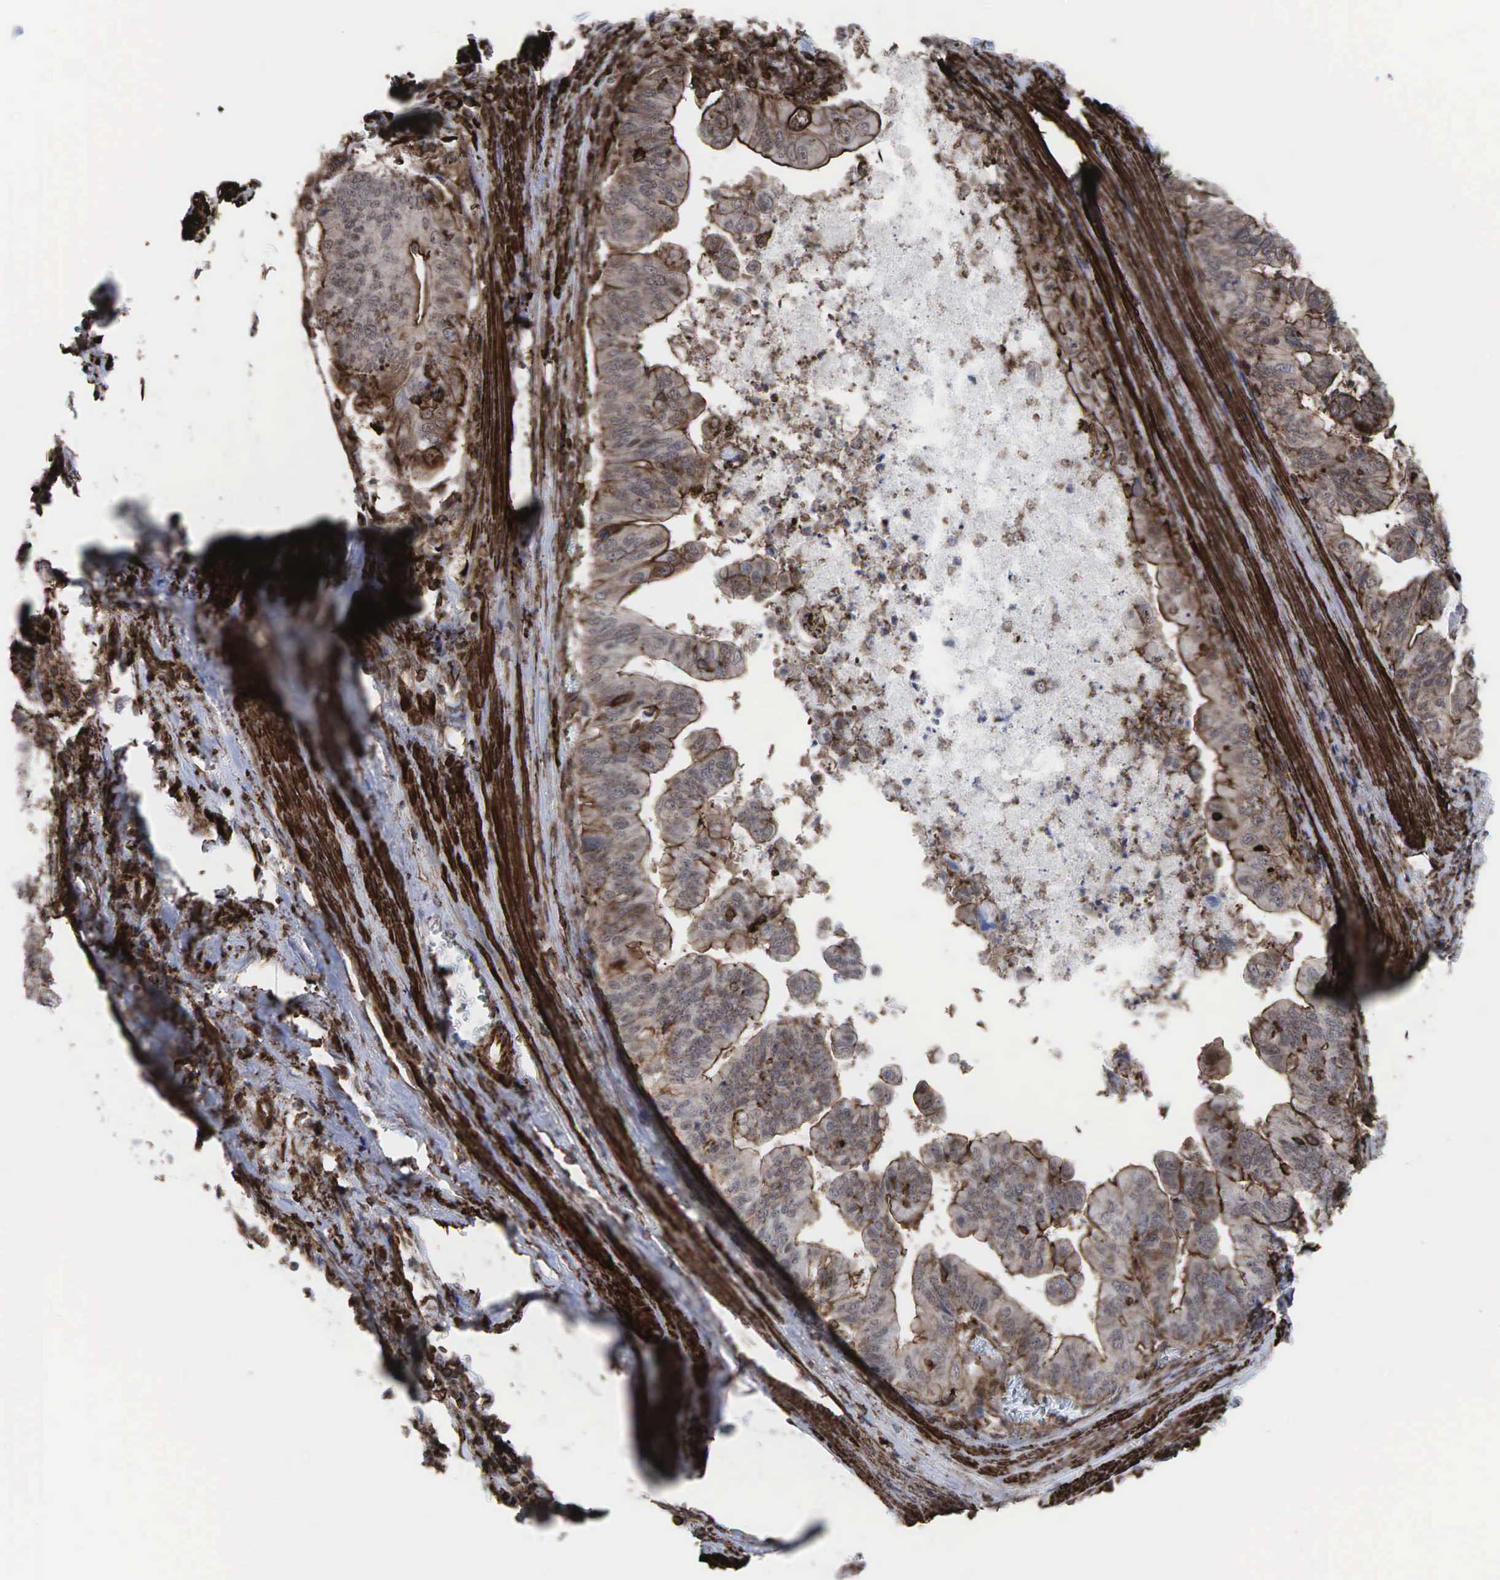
{"staining": {"intensity": "weak", "quantity": ">75%", "location": "cytoplasmic/membranous"}, "tissue": "stomach cancer", "cell_type": "Tumor cells", "image_type": "cancer", "snomed": [{"axis": "morphology", "description": "Adenocarcinoma, NOS"}, {"axis": "topography", "description": "Stomach, upper"}], "caption": "Immunohistochemical staining of adenocarcinoma (stomach) demonstrates low levels of weak cytoplasmic/membranous positivity in about >75% of tumor cells.", "gene": "GPRASP1", "patient": {"sex": "male", "age": 80}}